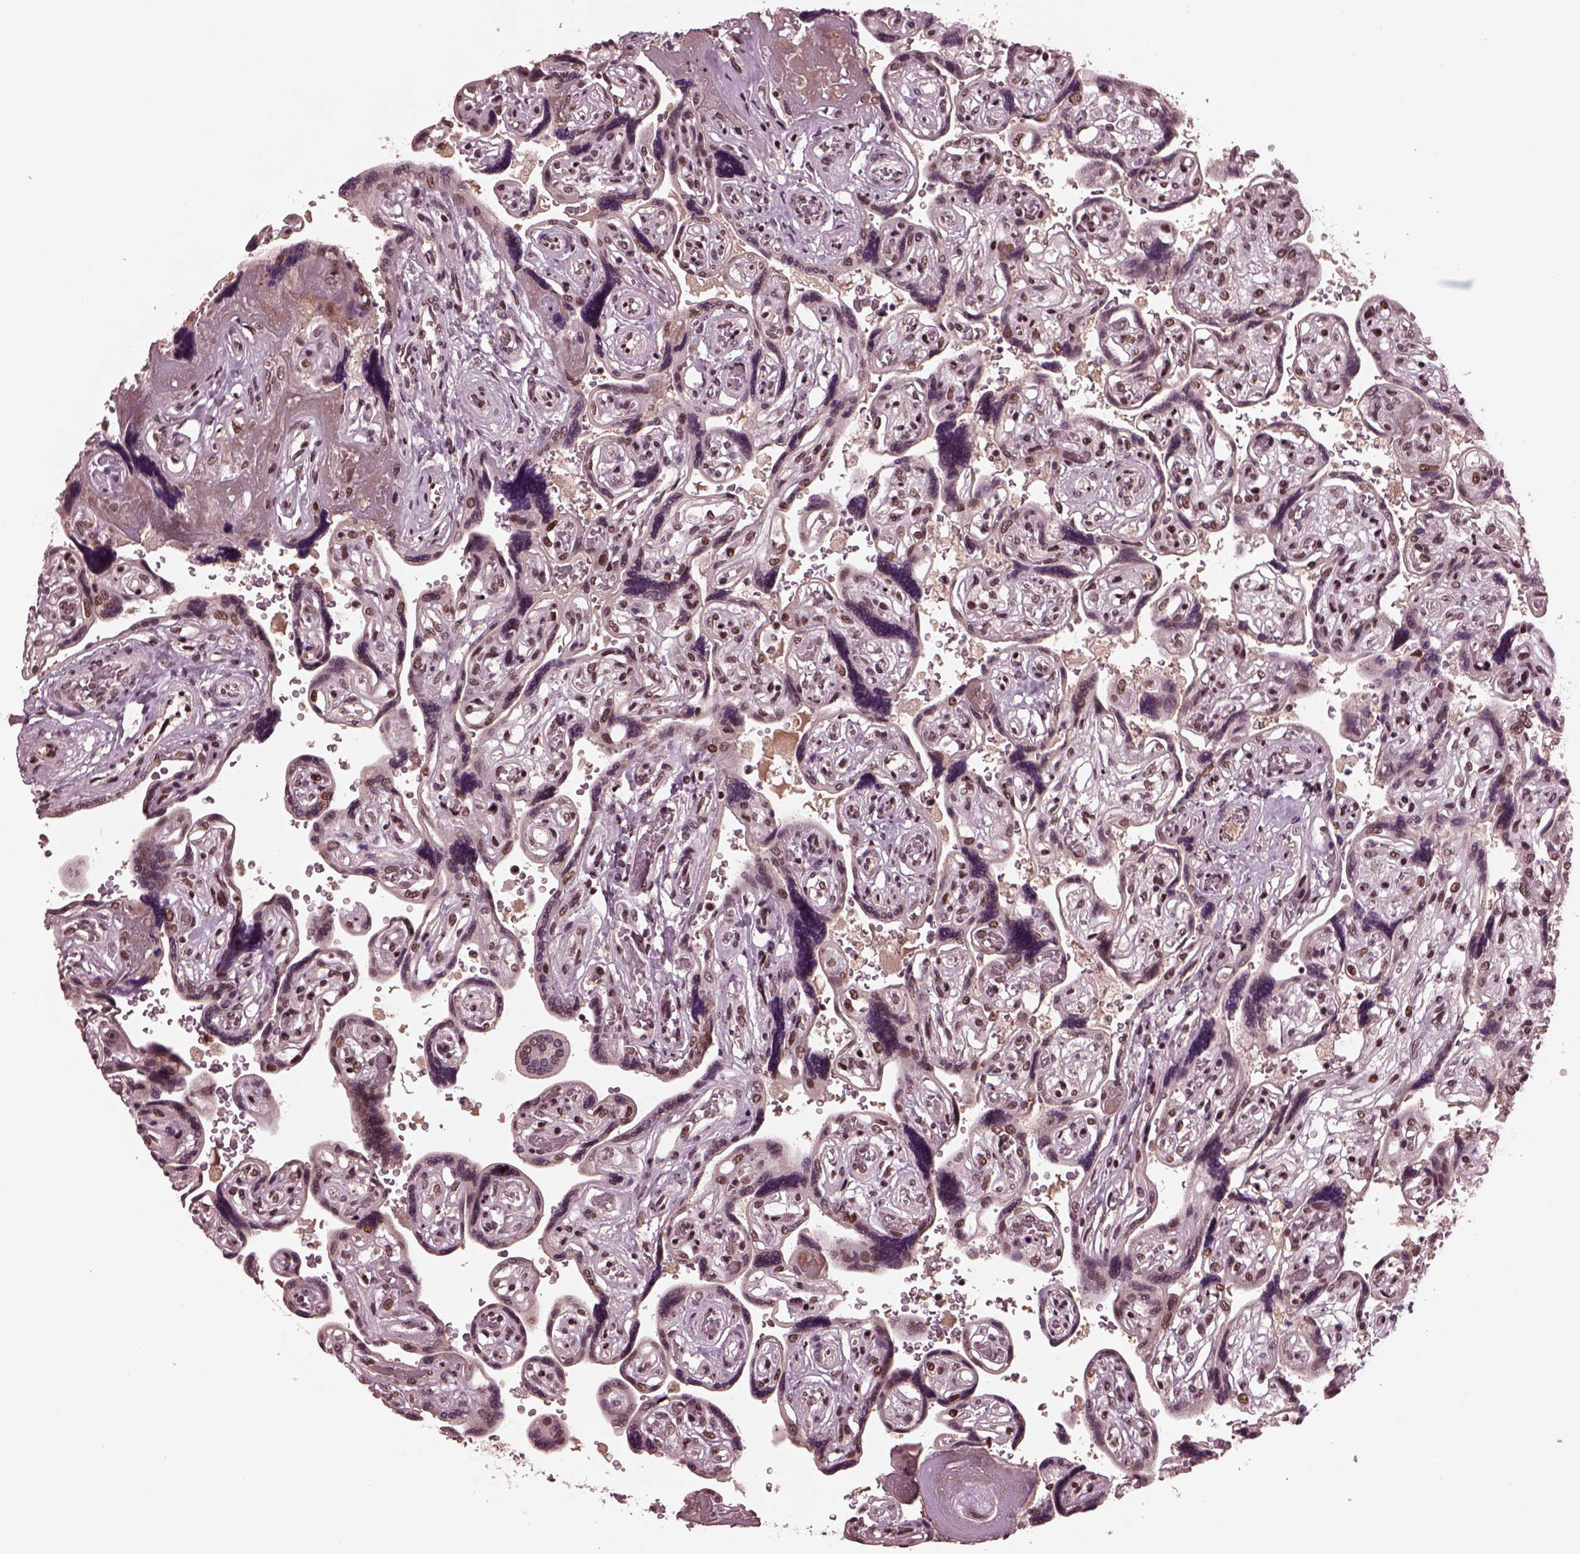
{"staining": {"intensity": "weak", "quantity": "25%-75%", "location": "nuclear"}, "tissue": "placenta", "cell_type": "Decidual cells", "image_type": "normal", "snomed": [{"axis": "morphology", "description": "Normal tissue, NOS"}, {"axis": "topography", "description": "Placenta"}], "caption": "A photomicrograph of human placenta stained for a protein displays weak nuclear brown staining in decidual cells. Immunohistochemistry (ihc) stains the protein of interest in brown and the nuclei are stained blue.", "gene": "NAP1L5", "patient": {"sex": "female", "age": 32}}